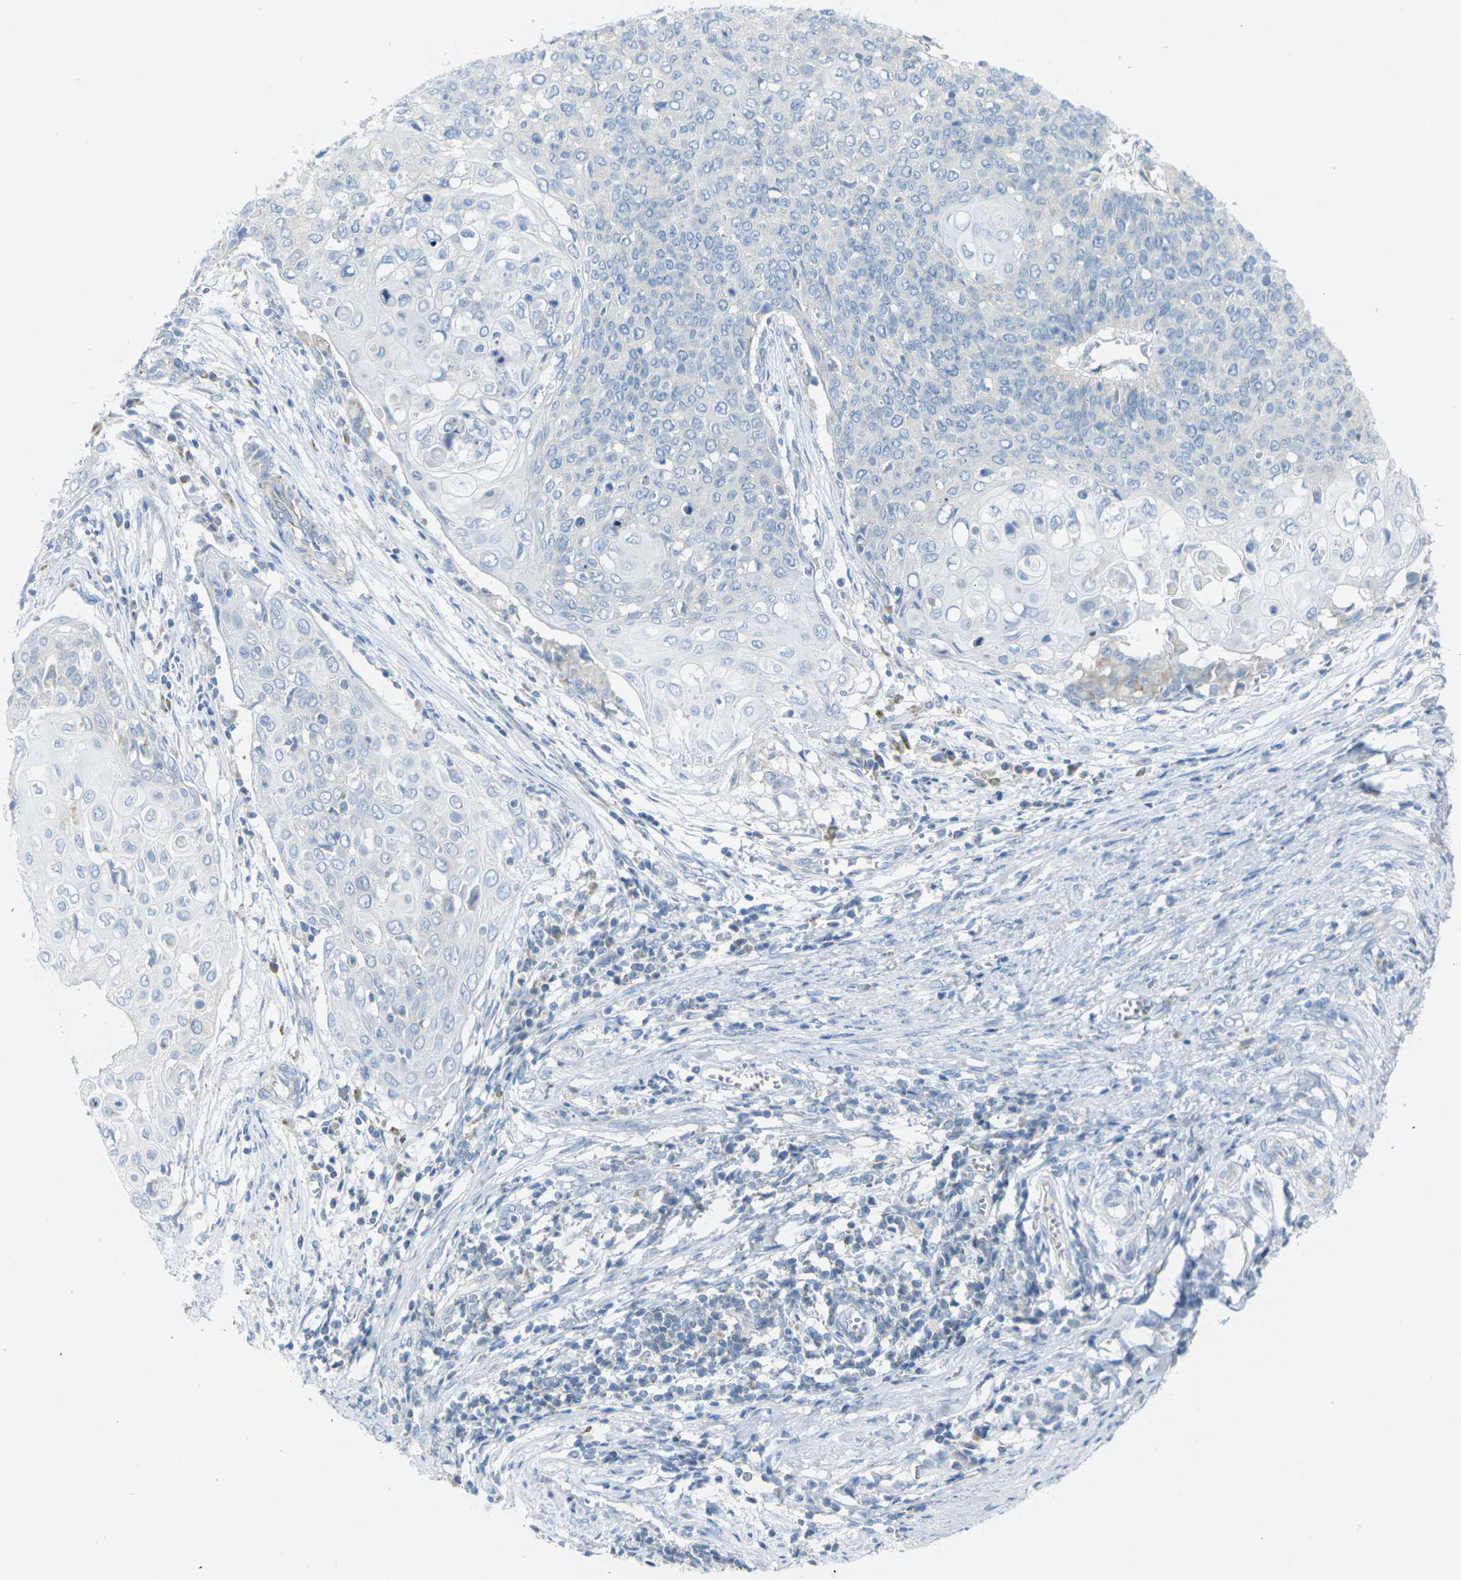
{"staining": {"intensity": "negative", "quantity": "none", "location": "none"}, "tissue": "cervical cancer", "cell_type": "Tumor cells", "image_type": "cancer", "snomed": [{"axis": "morphology", "description": "Squamous cell carcinoma, NOS"}, {"axis": "topography", "description": "Cervix"}], "caption": "The image shows no staining of tumor cells in cervical squamous cell carcinoma.", "gene": "PARD6B", "patient": {"sex": "female", "age": 39}}